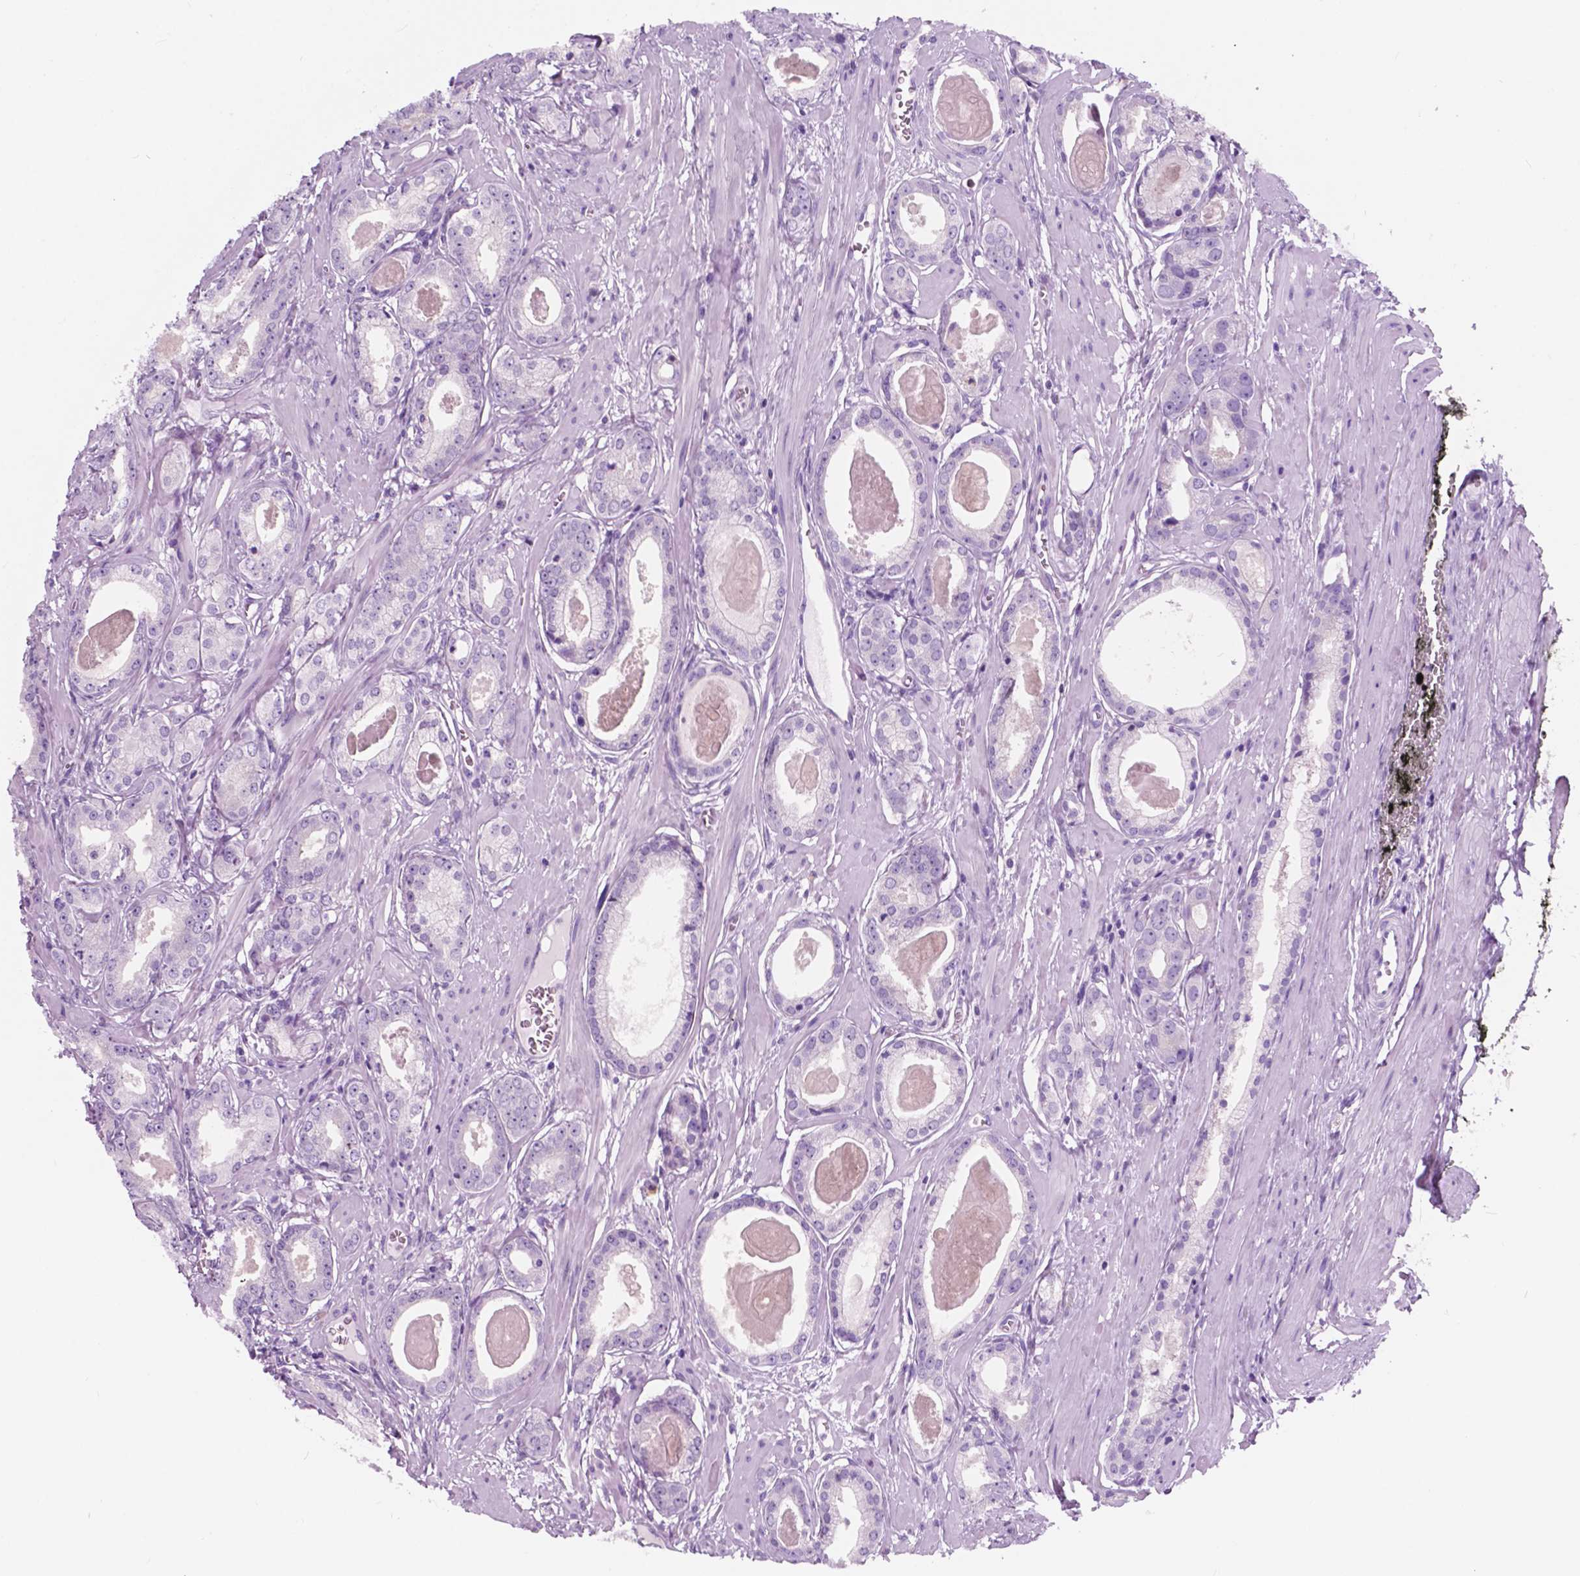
{"staining": {"intensity": "negative", "quantity": "none", "location": "none"}, "tissue": "prostate cancer", "cell_type": "Tumor cells", "image_type": "cancer", "snomed": [{"axis": "morphology", "description": "Adenocarcinoma, NOS"}, {"axis": "morphology", "description": "Adenocarcinoma, Low grade"}, {"axis": "topography", "description": "Prostate"}], "caption": "Immunohistochemistry (IHC) photomicrograph of prostate cancer stained for a protein (brown), which reveals no positivity in tumor cells.", "gene": "CUZD1", "patient": {"sex": "male", "age": 64}}